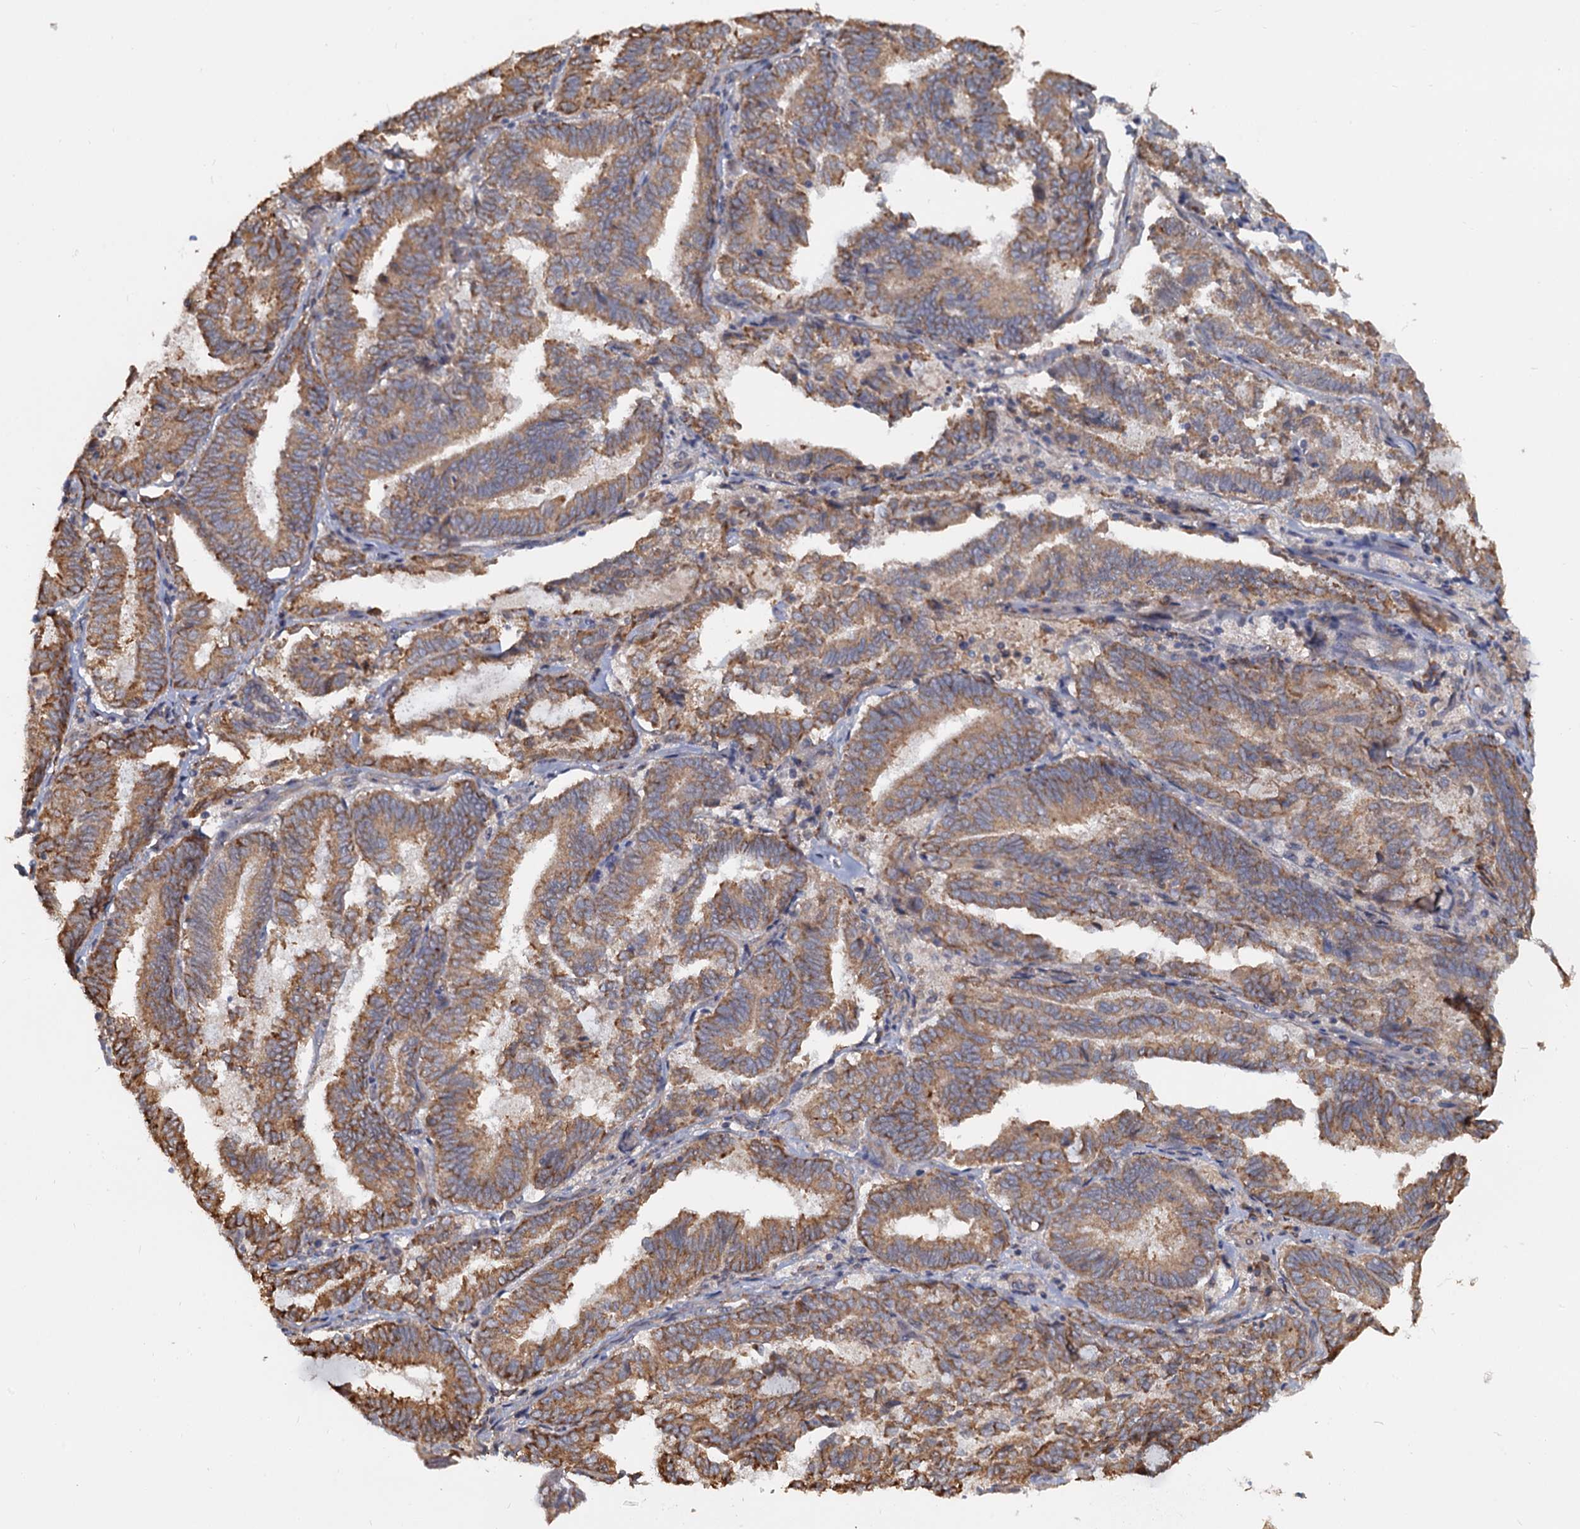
{"staining": {"intensity": "moderate", "quantity": ">75%", "location": "cytoplasmic/membranous"}, "tissue": "endometrial cancer", "cell_type": "Tumor cells", "image_type": "cancer", "snomed": [{"axis": "morphology", "description": "Adenocarcinoma, NOS"}, {"axis": "topography", "description": "Endometrium"}], "caption": "An image showing moderate cytoplasmic/membranous staining in approximately >75% of tumor cells in adenocarcinoma (endometrial), as visualized by brown immunohistochemical staining.", "gene": "LRRC51", "patient": {"sex": "female", "age": 80}}